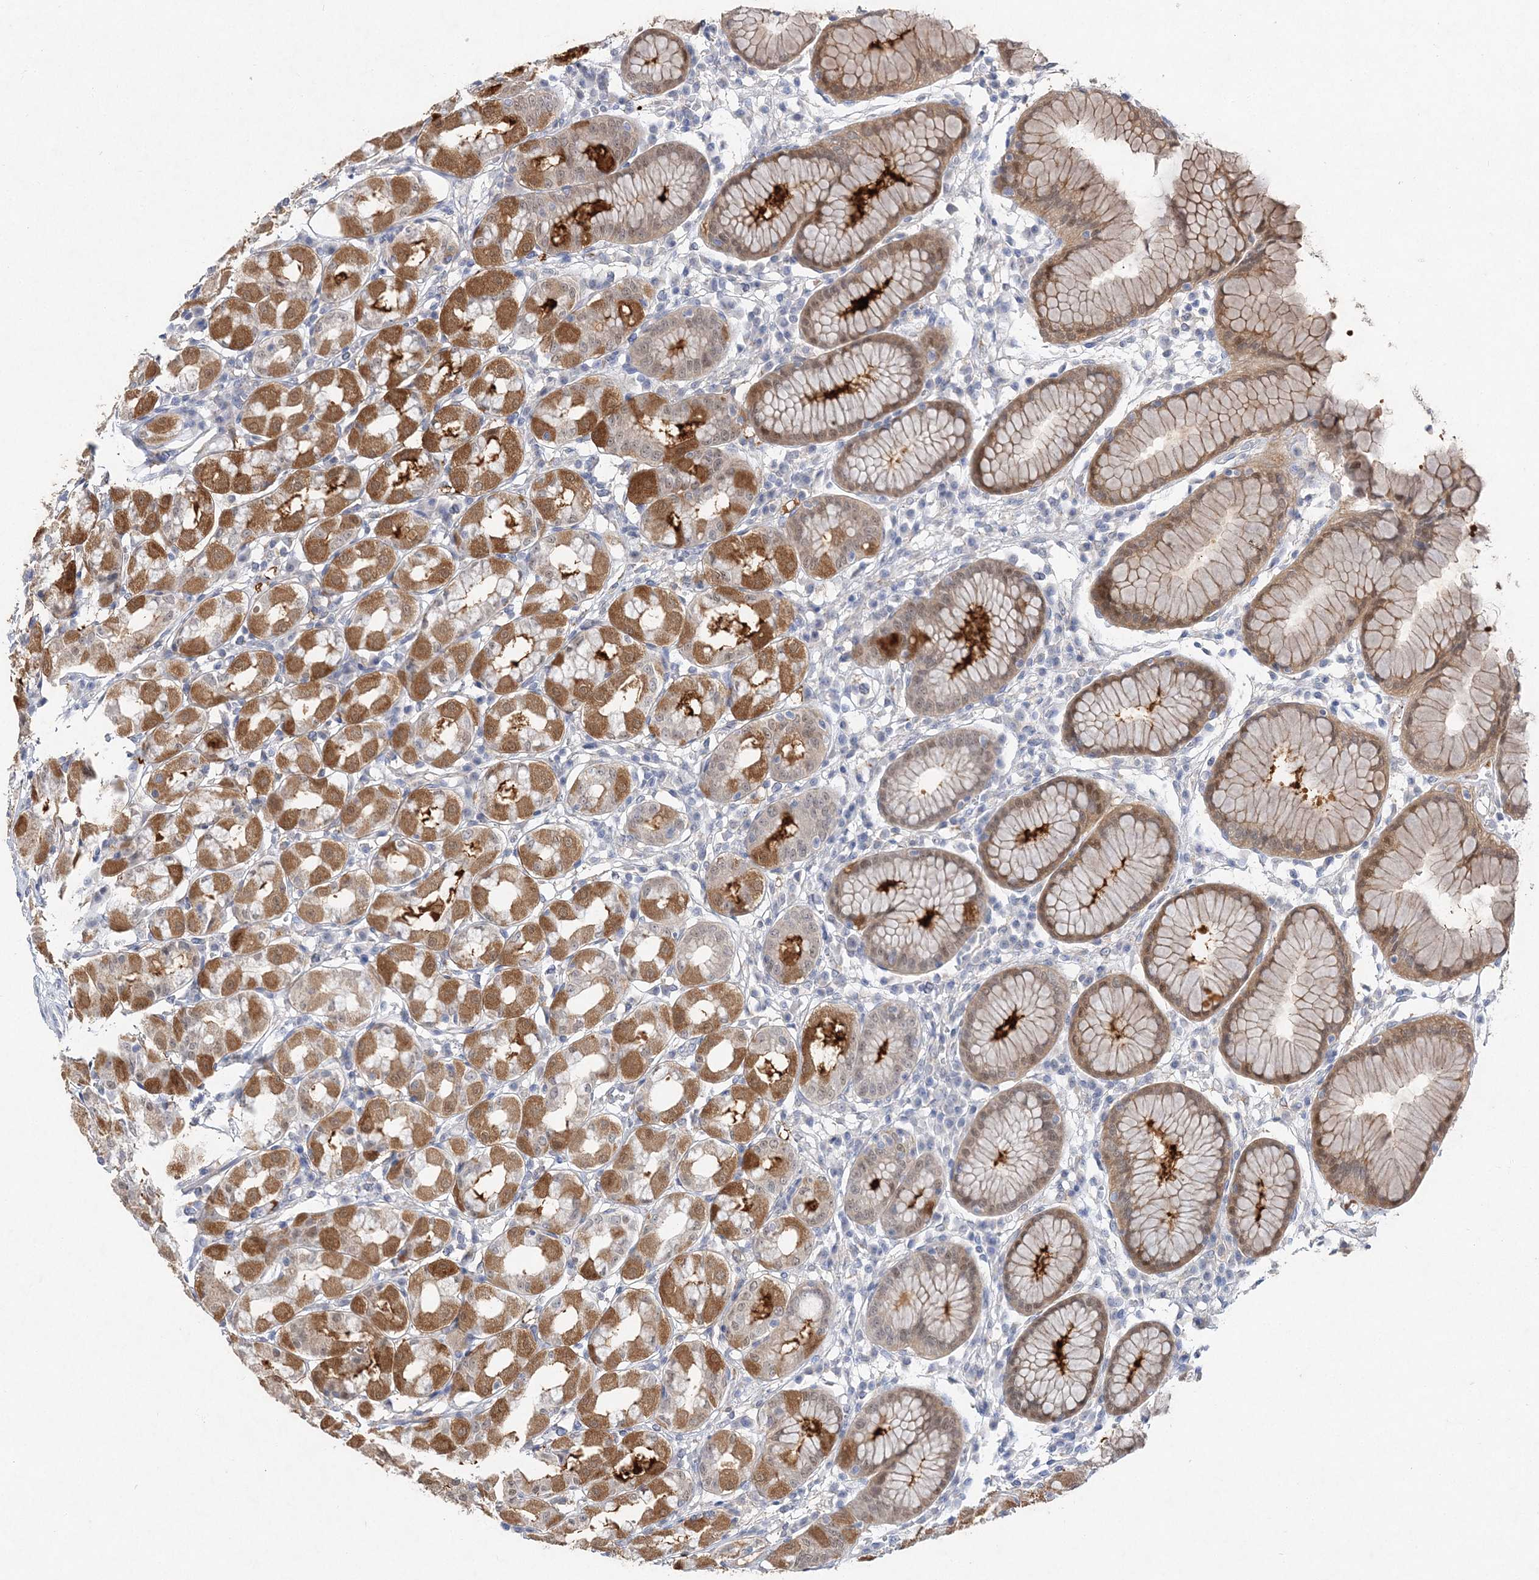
{"staining": {"intensity": "moderate", "quantity": "25%-75%", "location": "cytoplasmic/membranous,nuclear"}, "tissue": "stomach", "cell_type": "Glandular cells", "image_type": "normal", "snomed": [{"axis": "morphology", "description": "Normal tissue, NOS"}, {"axis": "topography", "description": "Stomach"}, {"axis": "topography", "description": "Stomach, lower"}], "caption": "IHC micrograph of unremarkable stomach: human stomach stained using immunohistochemistry (IHC) exhibits medium levels of moderate protein expression localized specifically in the cytoplasmic/membranous,nuclear of glandular cells, appearing as a cytoplasmic/membranous,nuclear brown color.", "gene": "MAT2B", "patient": {"sex": "female", "age": 56}}